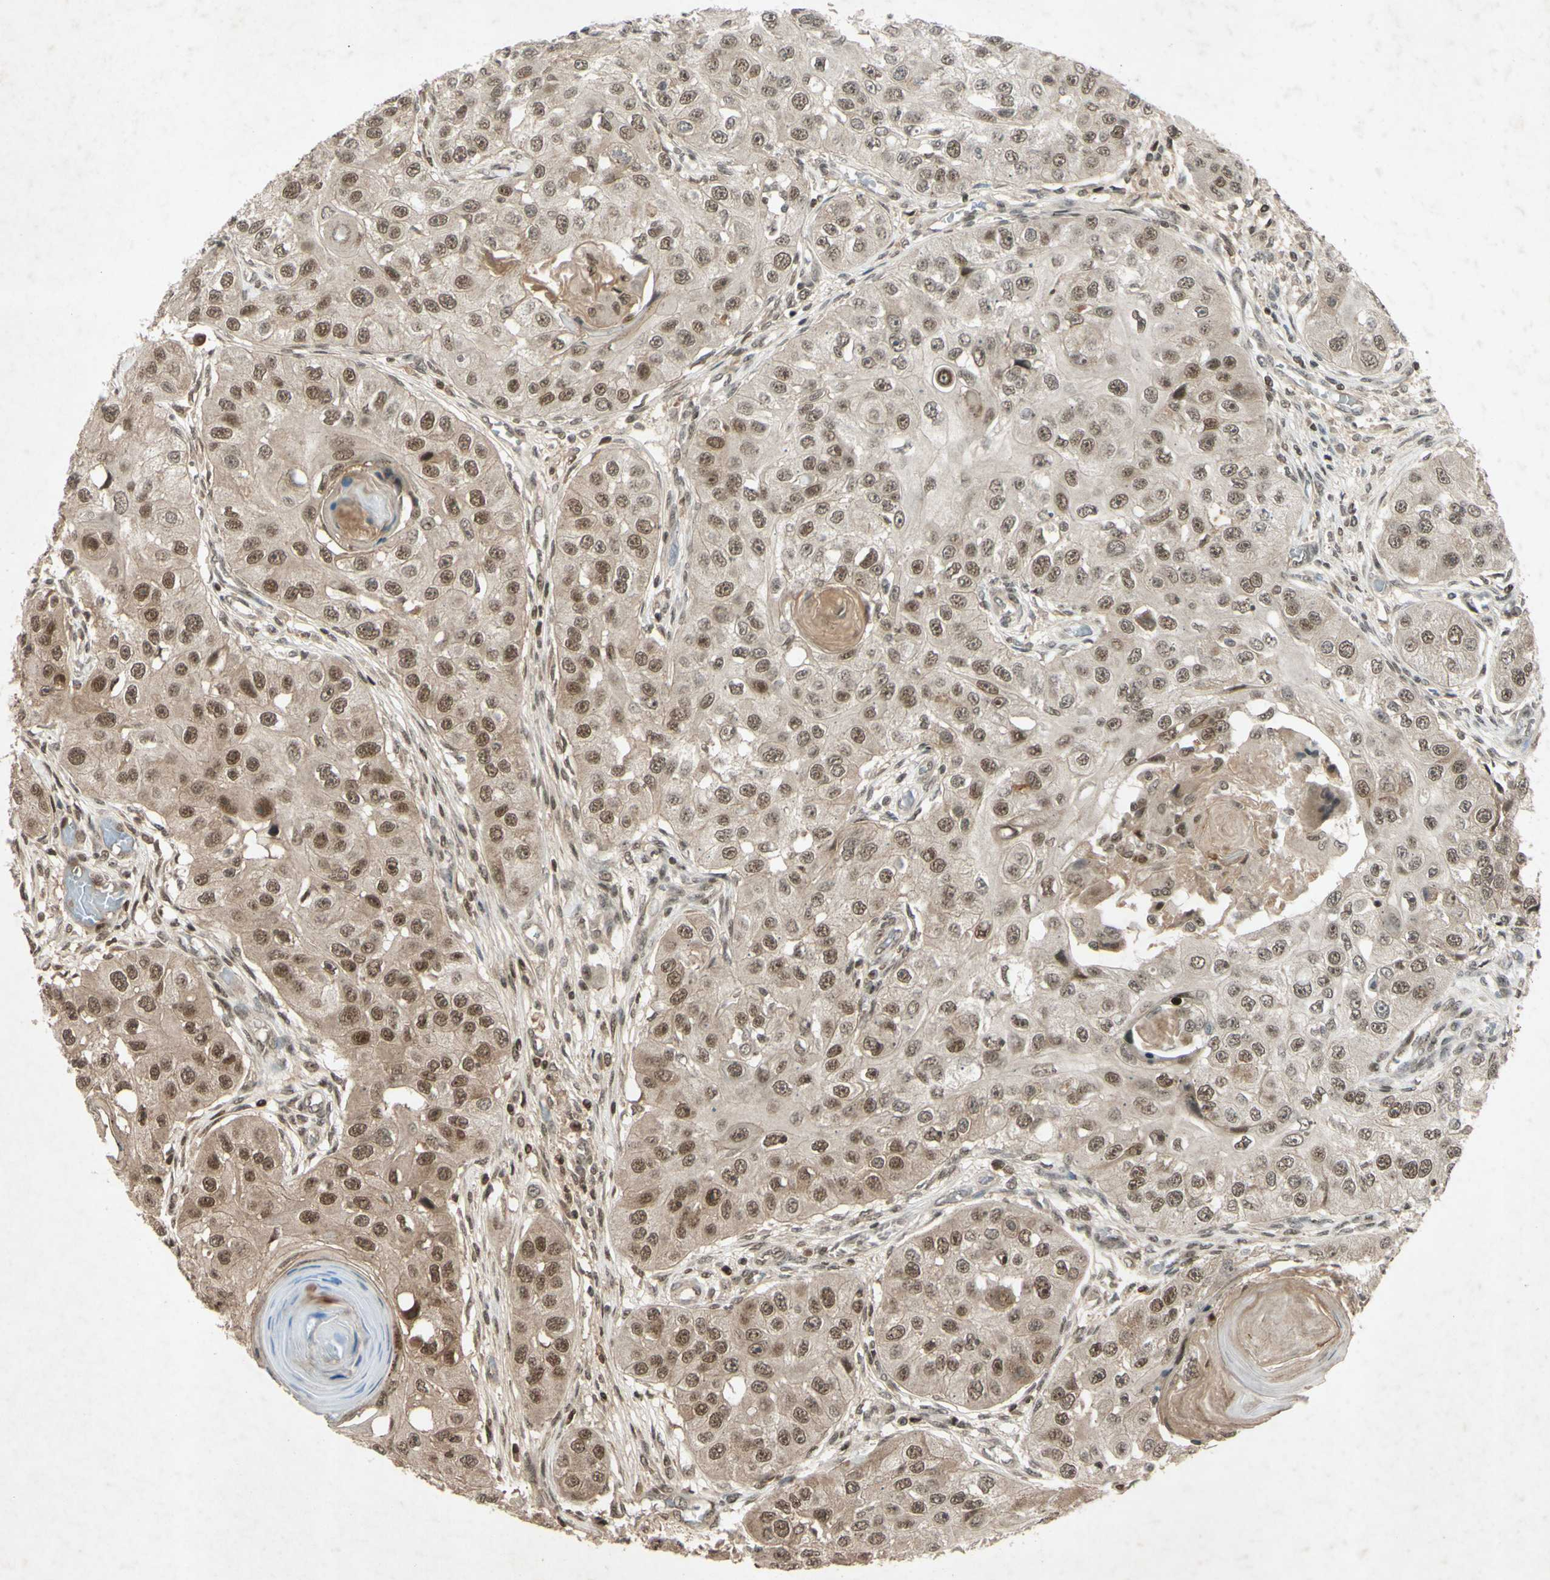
{"staining": {"intensity": "moderate", "quantity": ">75%", "location": "cytoplasmic/membranous,nuclear"}, "tissue": "head and neck cancer", "cell_type": "Tumor cells", "image_type": "cancer", "snomed": [{"axis": "morphology", "description": "Normal tissue, NOS"}, {"axis": "morphology", "description": "Squamous cell carcinoma, NOS"}, {"axis": "topography", "description": "Skeletal muscle"}, {"axis": "topography", "description": "Head-Neck"}], "caption": "A micrograph showing moderate cytoplasmic/membranous and nuclear expression in approximately >75% of tumor cells in head and neck cancer (squamous cell carcinoma), as visualized by brown immunohistochemical staining.", "gene": "SNW1", "patient": {"sex": "male", "age": 51}}